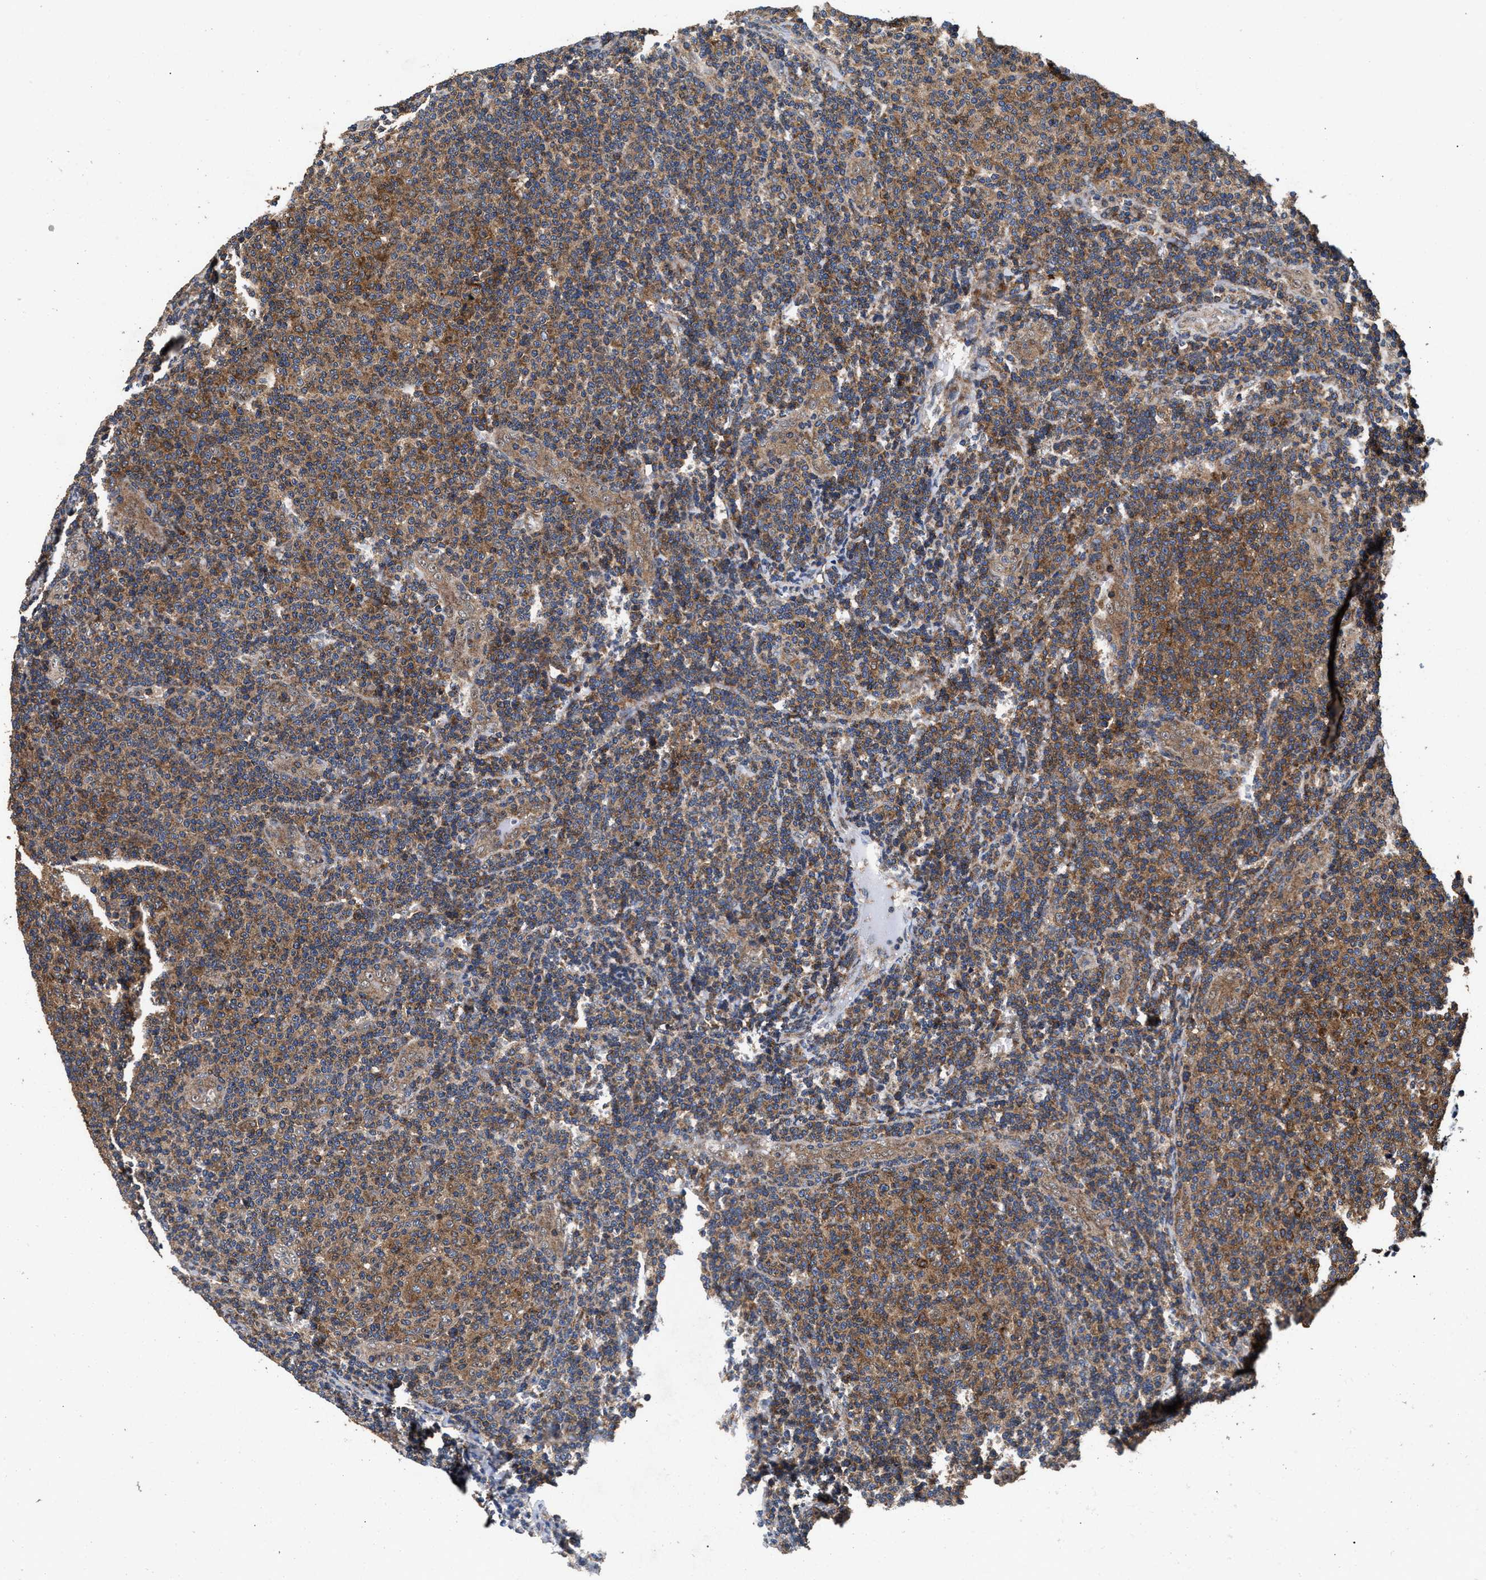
{"staining": {"intensity": "moderate", "quantity": ">75%", "location": "cytoplasmic/membranous"}, "tissue": "lymphoma", "cell_type": "Tumor cells", "image_type": "cancer", "snomed": [{"axis": "morphology", "description": "Malignant lymphoma, non-Hodgkin's type, Low grade"}, {"axis": "topography", "description": "Lymph node"}], "caption": "The photomicrograph shows staining of lymphoma, revealing moderate cytoplasmic/membranous protein positivity (brown color) within tumor cells. The staining was performed using DAB (3,3'-diaminobenzidine), with brown indicating positive protein expression. Nuclei are stained blue with hematoxylin.", "gene": "NFKB2", "patient": {"sex": "male", "age": 83}}